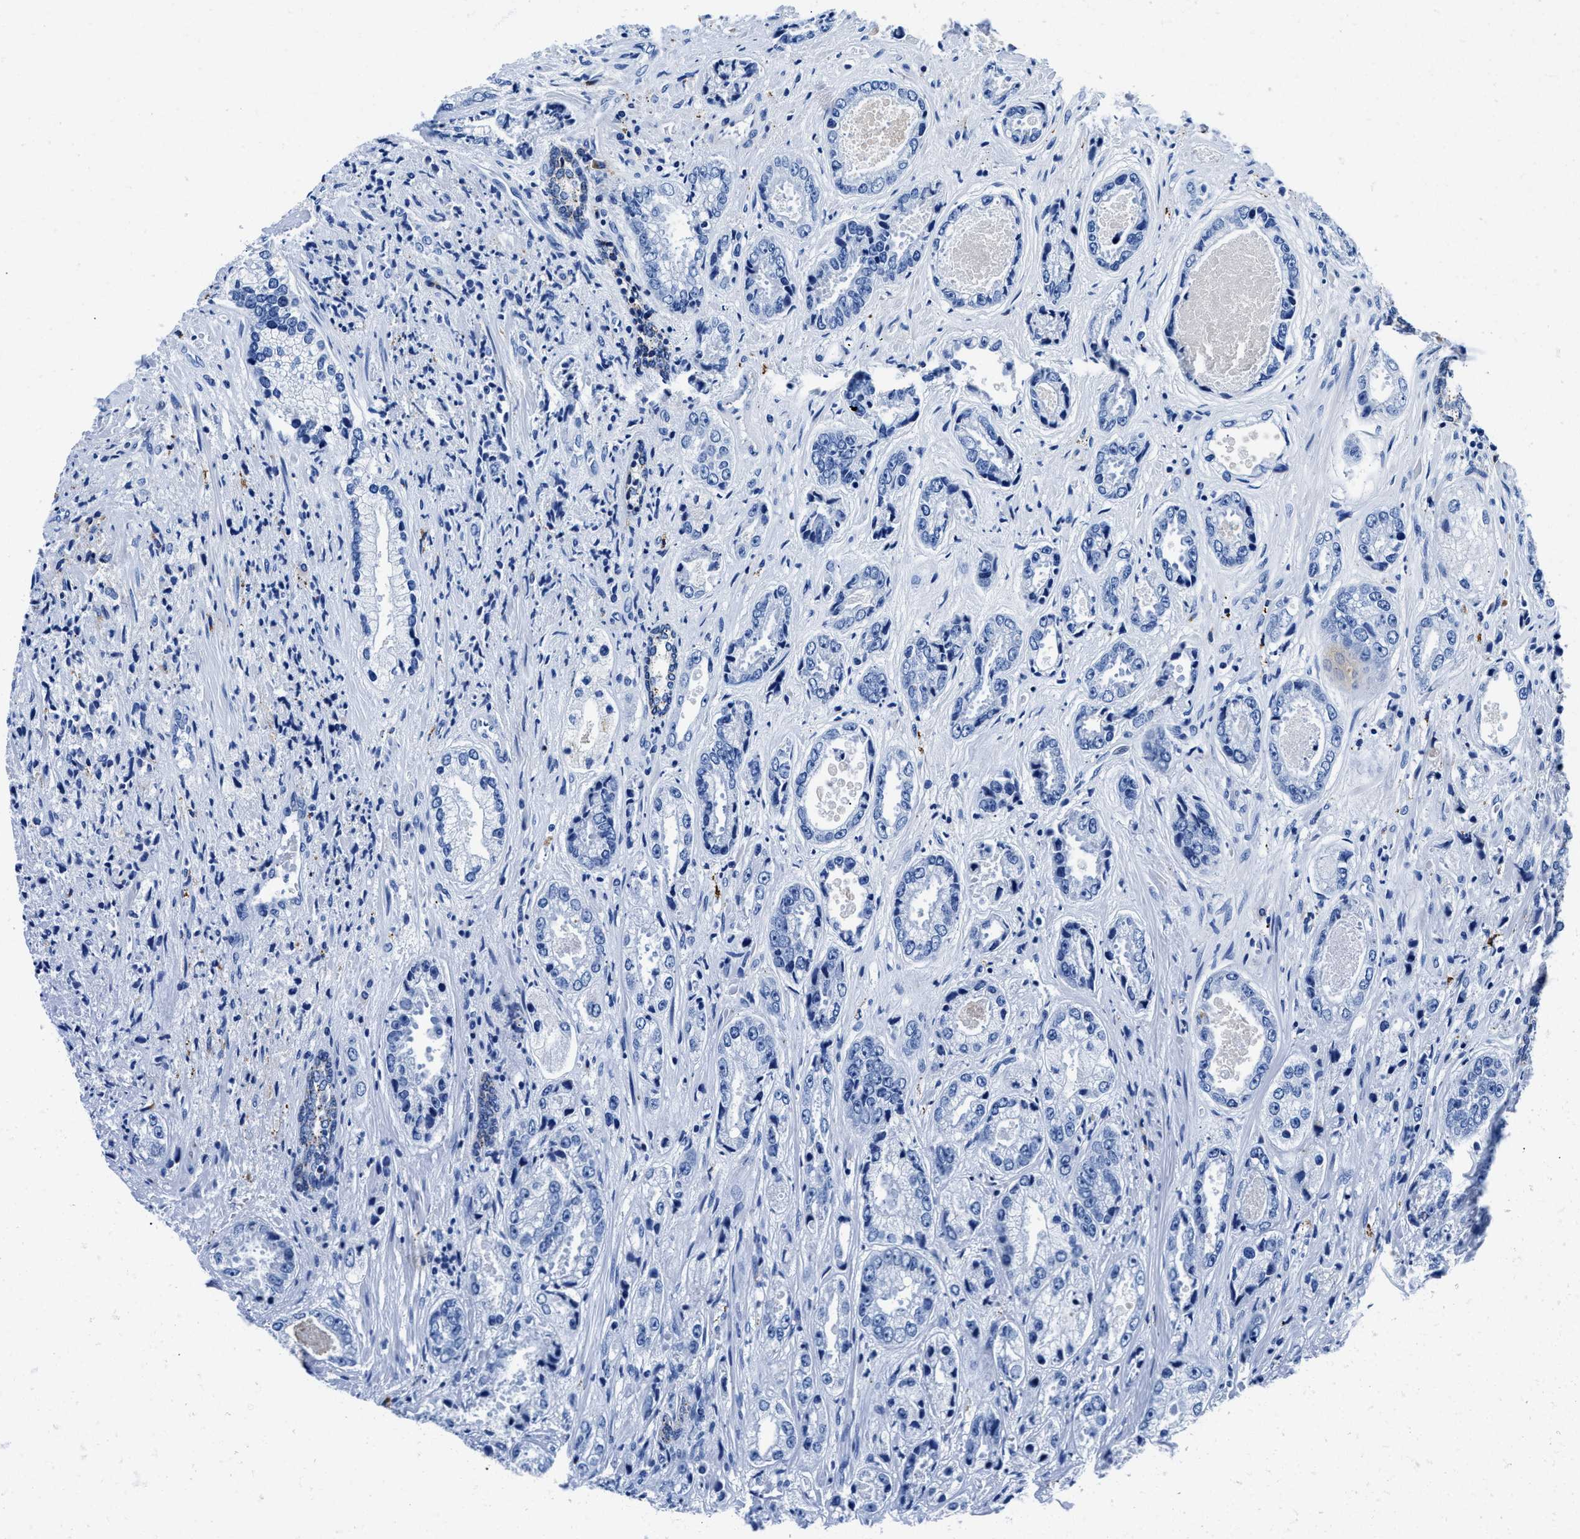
{"staining": {"intensity": "negative", "quantity": "none", "location": "none"}, "tissue": "prostate cancer", "cell_type": "Tumor cells", "image_type": "cancer", "snomed": [{"axis": "morphology", "description": "Adenocarcinoma, High grade"}, {"axis": "topography", "description": "Prostate"}], "caption": "This is a photomicrograph of immunohistochemistry staining of high-grade adenocarcinoma (prostate), which shows no positivity in tumor cells. (IHC, brightfield microscopy, high magnification).", "gene": "OR14K1", "patient": {"sex": "male", "age": 61}}